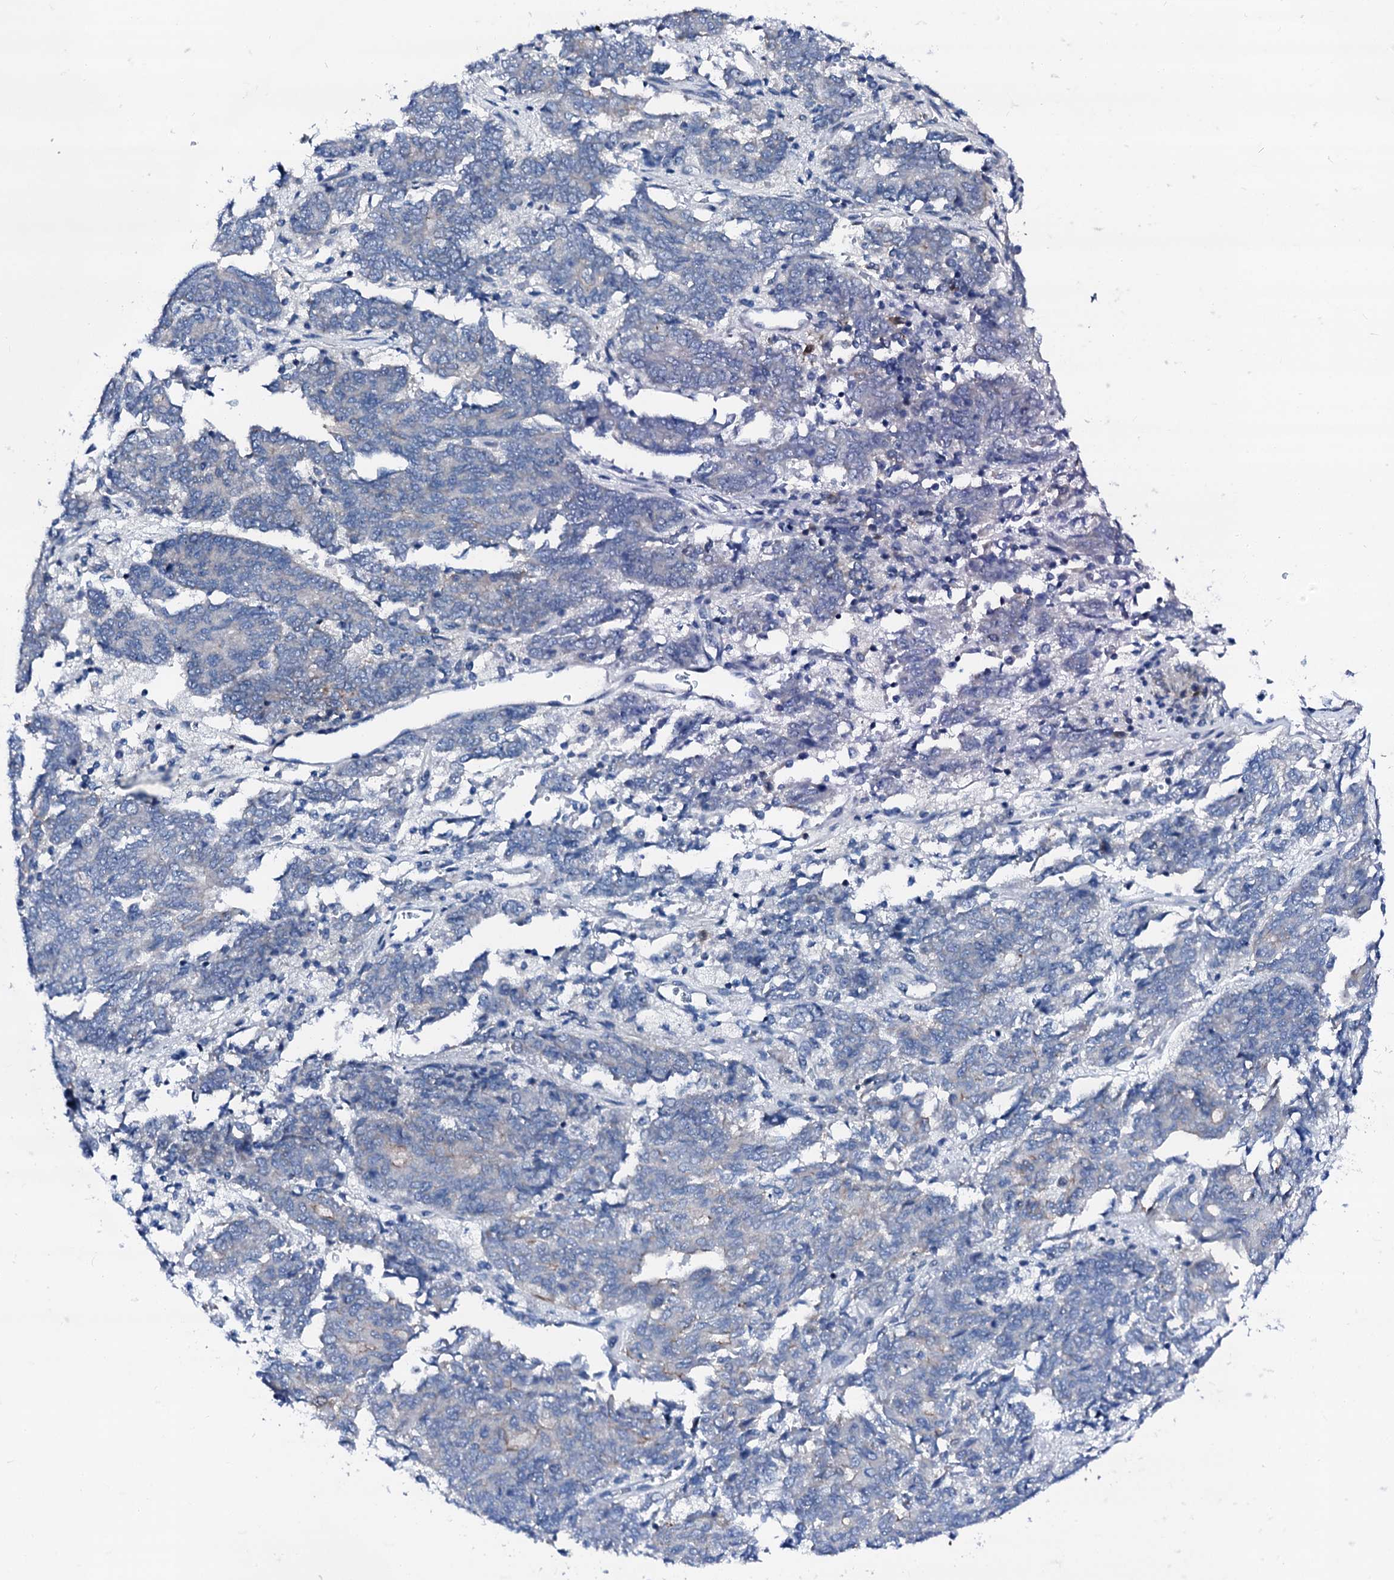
{"staining": {"intensity": "negative", "quantity": "none", "location": "none"}, "tissue": "endometrial cancer", "cell_type": "Tumor cells", "image_type": "cancer", "snomed": [{"axis": "morphology", "description": "Adenocarcinoma, NOS"}, {"axis": "topography", "description": "Endometrium"}], "caption": "Tumor cells are negative for brown protein staining in endometrial adenocarcinoma. Nuclei are stained in blue.", "gene": "TRAFD1", "patient": {"sex": "female", "age": 80}}